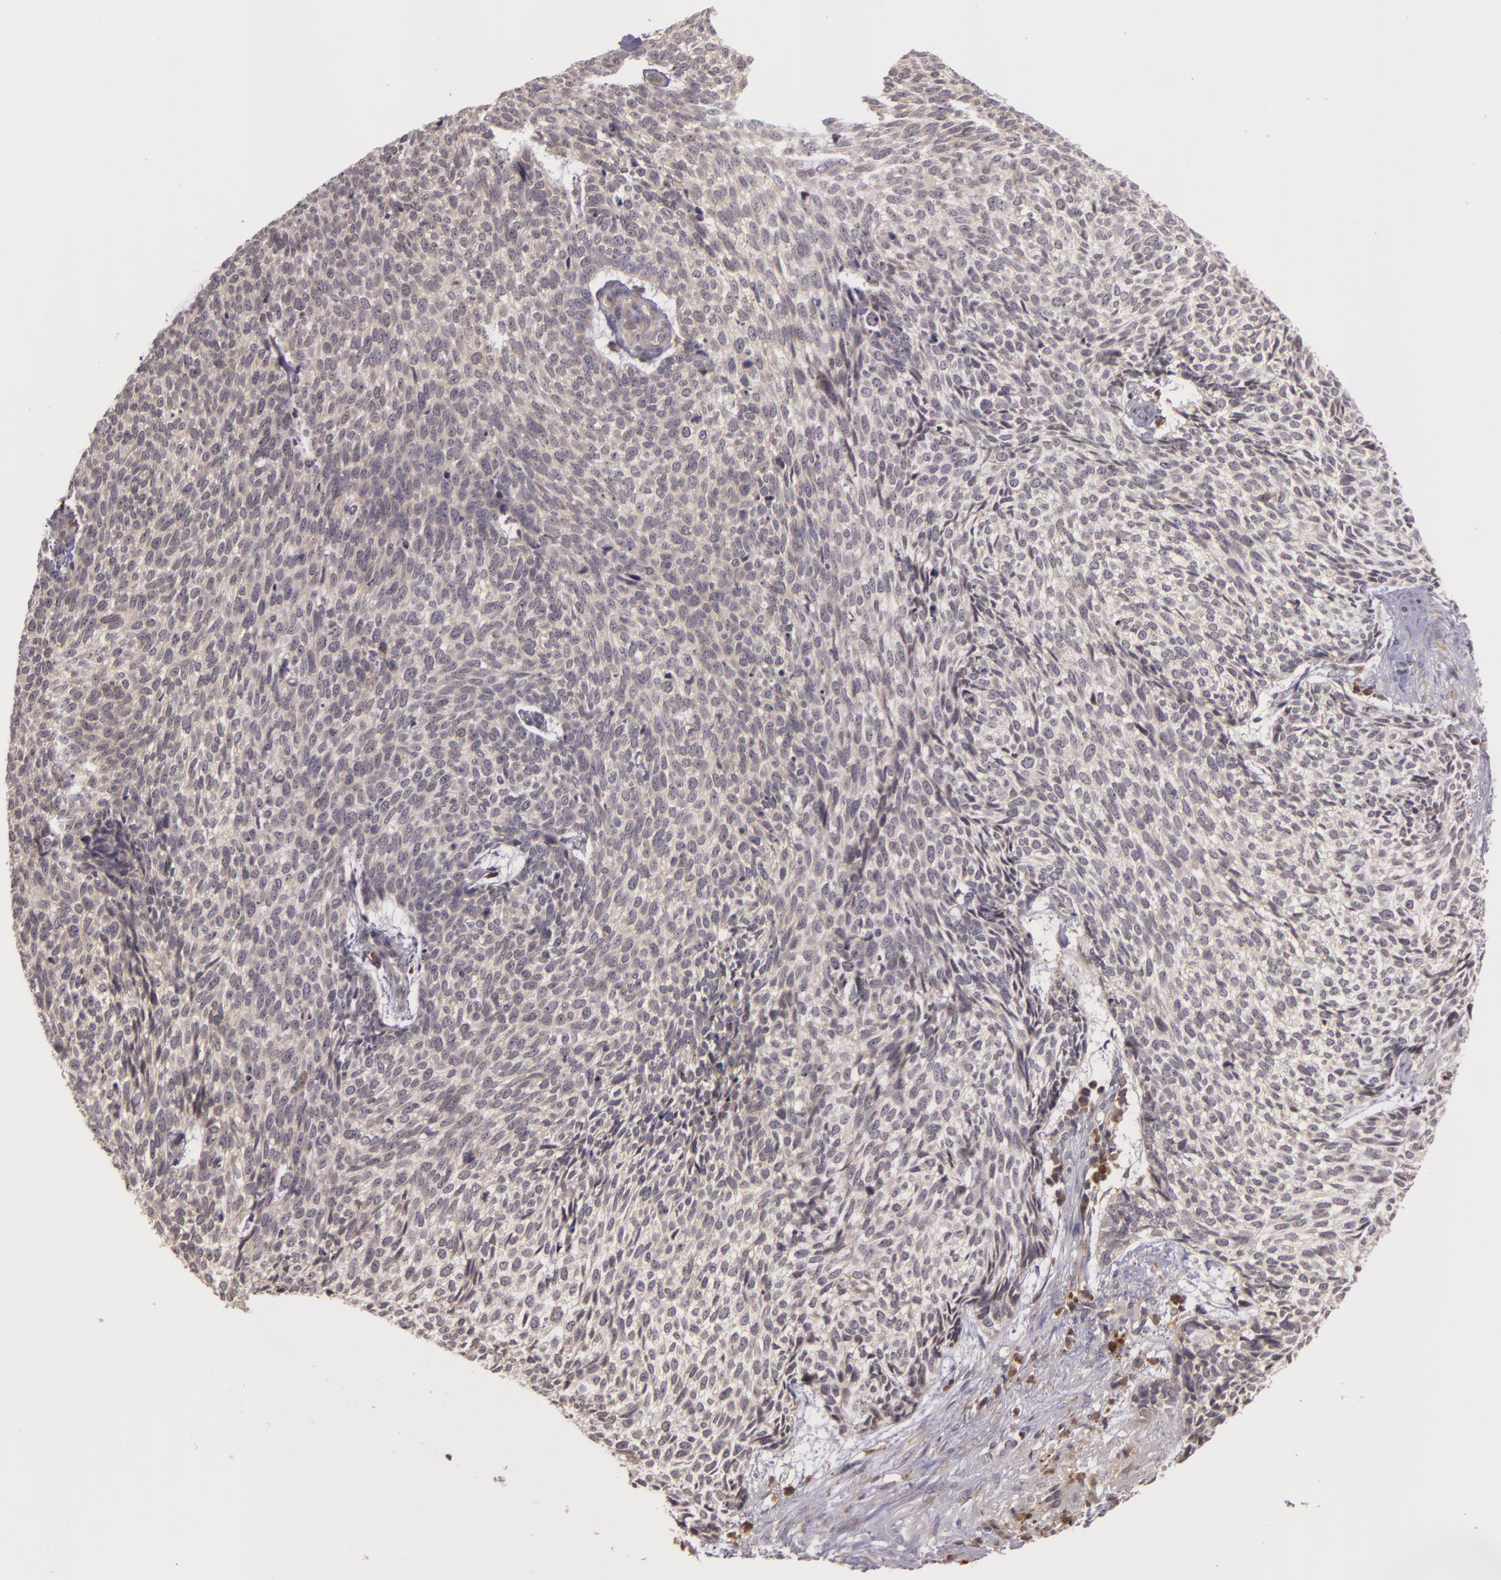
{"staining": {"intensity": "negative", "quantity": "none", "location": "none"}, "tissue": "skin cancer", "cell_type": "Tumor cells", "image_type": "cancer", "snomed": [{"axis": "morphology", "description": "Basal cell carcinoma"}, {"axis": "topography", "description": "Skin"}], "caption": "The histopathology image exhibits no staining of tumor cells in basal cell carcinoma (skin). The staining was performed using DAB (3,3'-diaminobenzidine) to visualize the protein expression in brown, while the nuclei were stained in blue with hematoxylin (Magnification: 20x).", "gene": "PPP1R3F", "patient": {"sex": "female", "age": 89}}